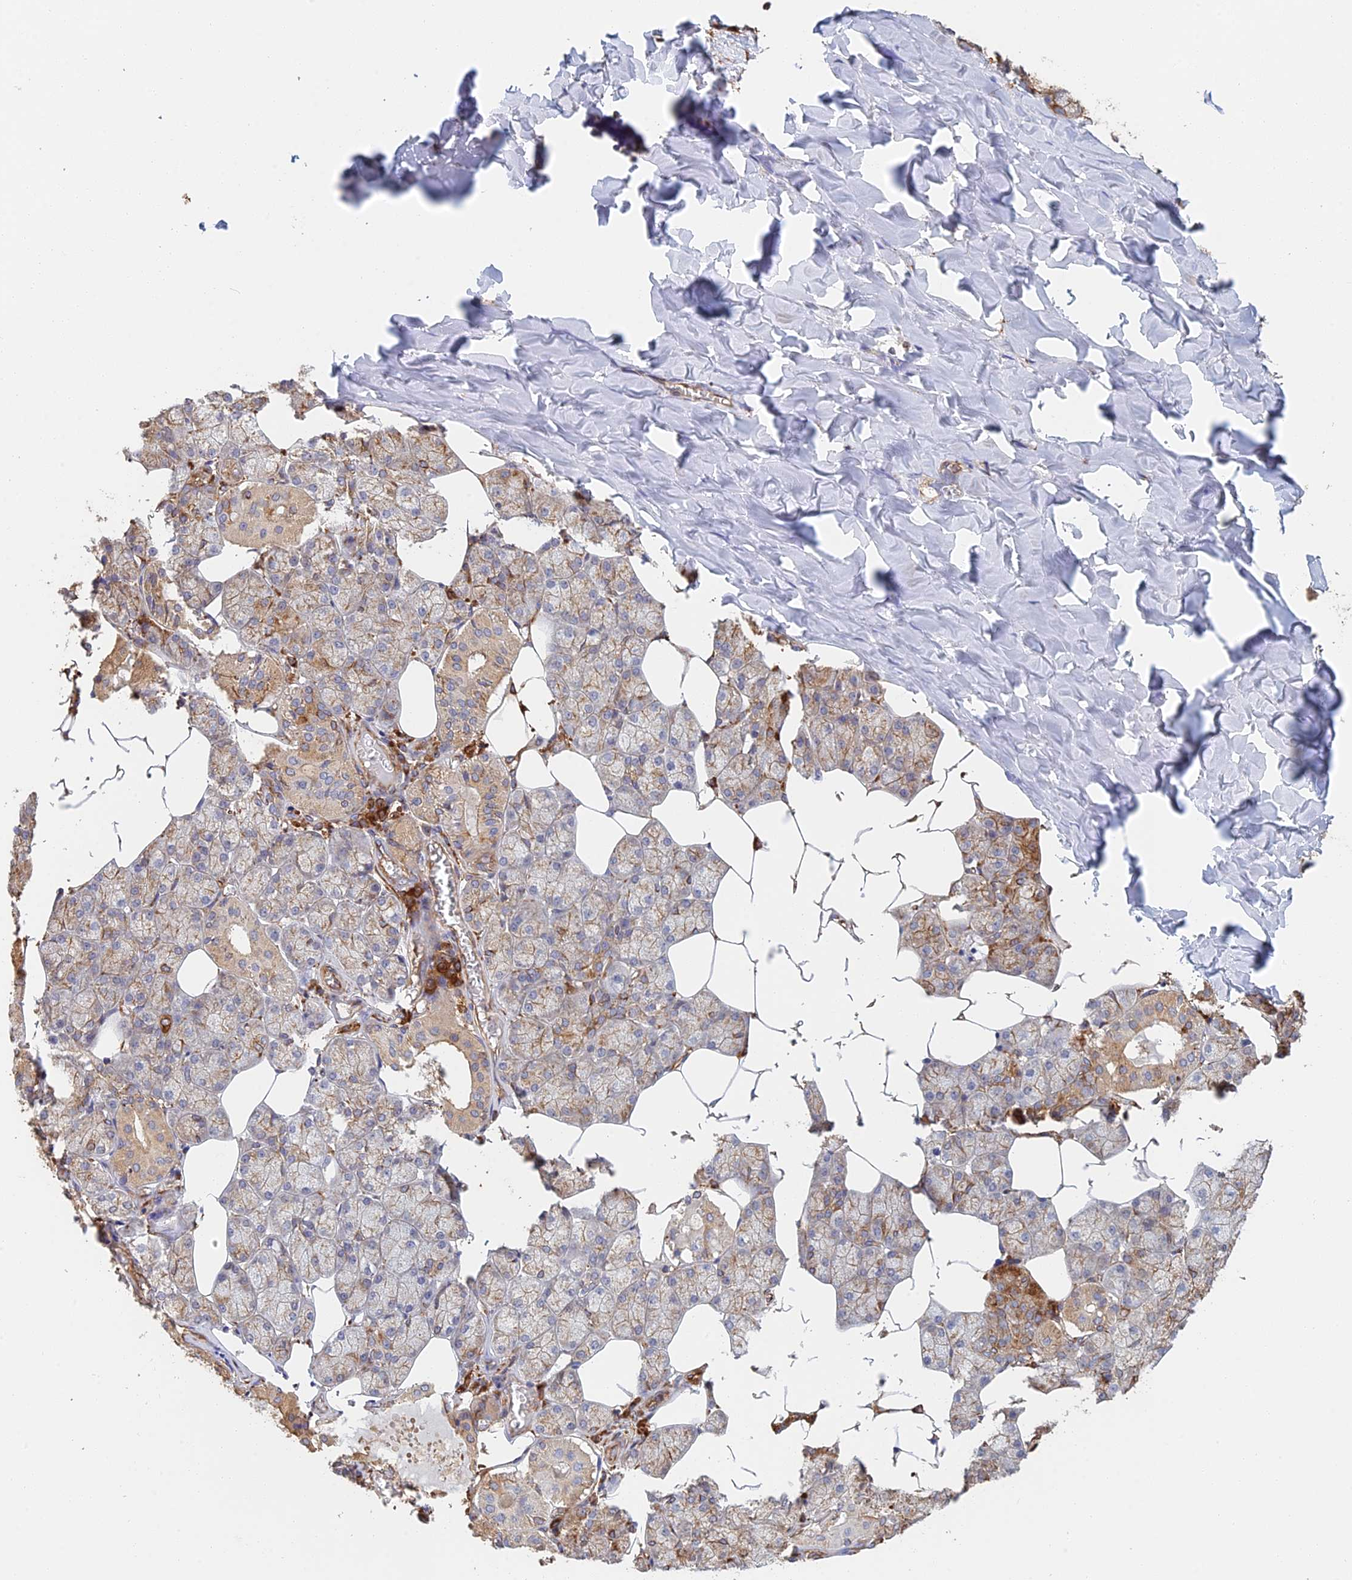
{"staining": {"intensity": "strong", "quantity": "25%-75%", "location": "cytoplasmic/membranous"}, "tissue": "salivary gland", "cell_type": "Glandular cells", "image_type": "normal", "snomed": [{"axis": "morphology", "description": "Normal tissue, NOS"}, {"axis": "topography", "description": "Salivary gland"}], "caption": "An image of salivary gland stained for a protein reveals strong cytoplasmic/membranous brown staining in glandular cells.", "gene": "WBP11", "patient": {"sex": "male", "age": 62}}